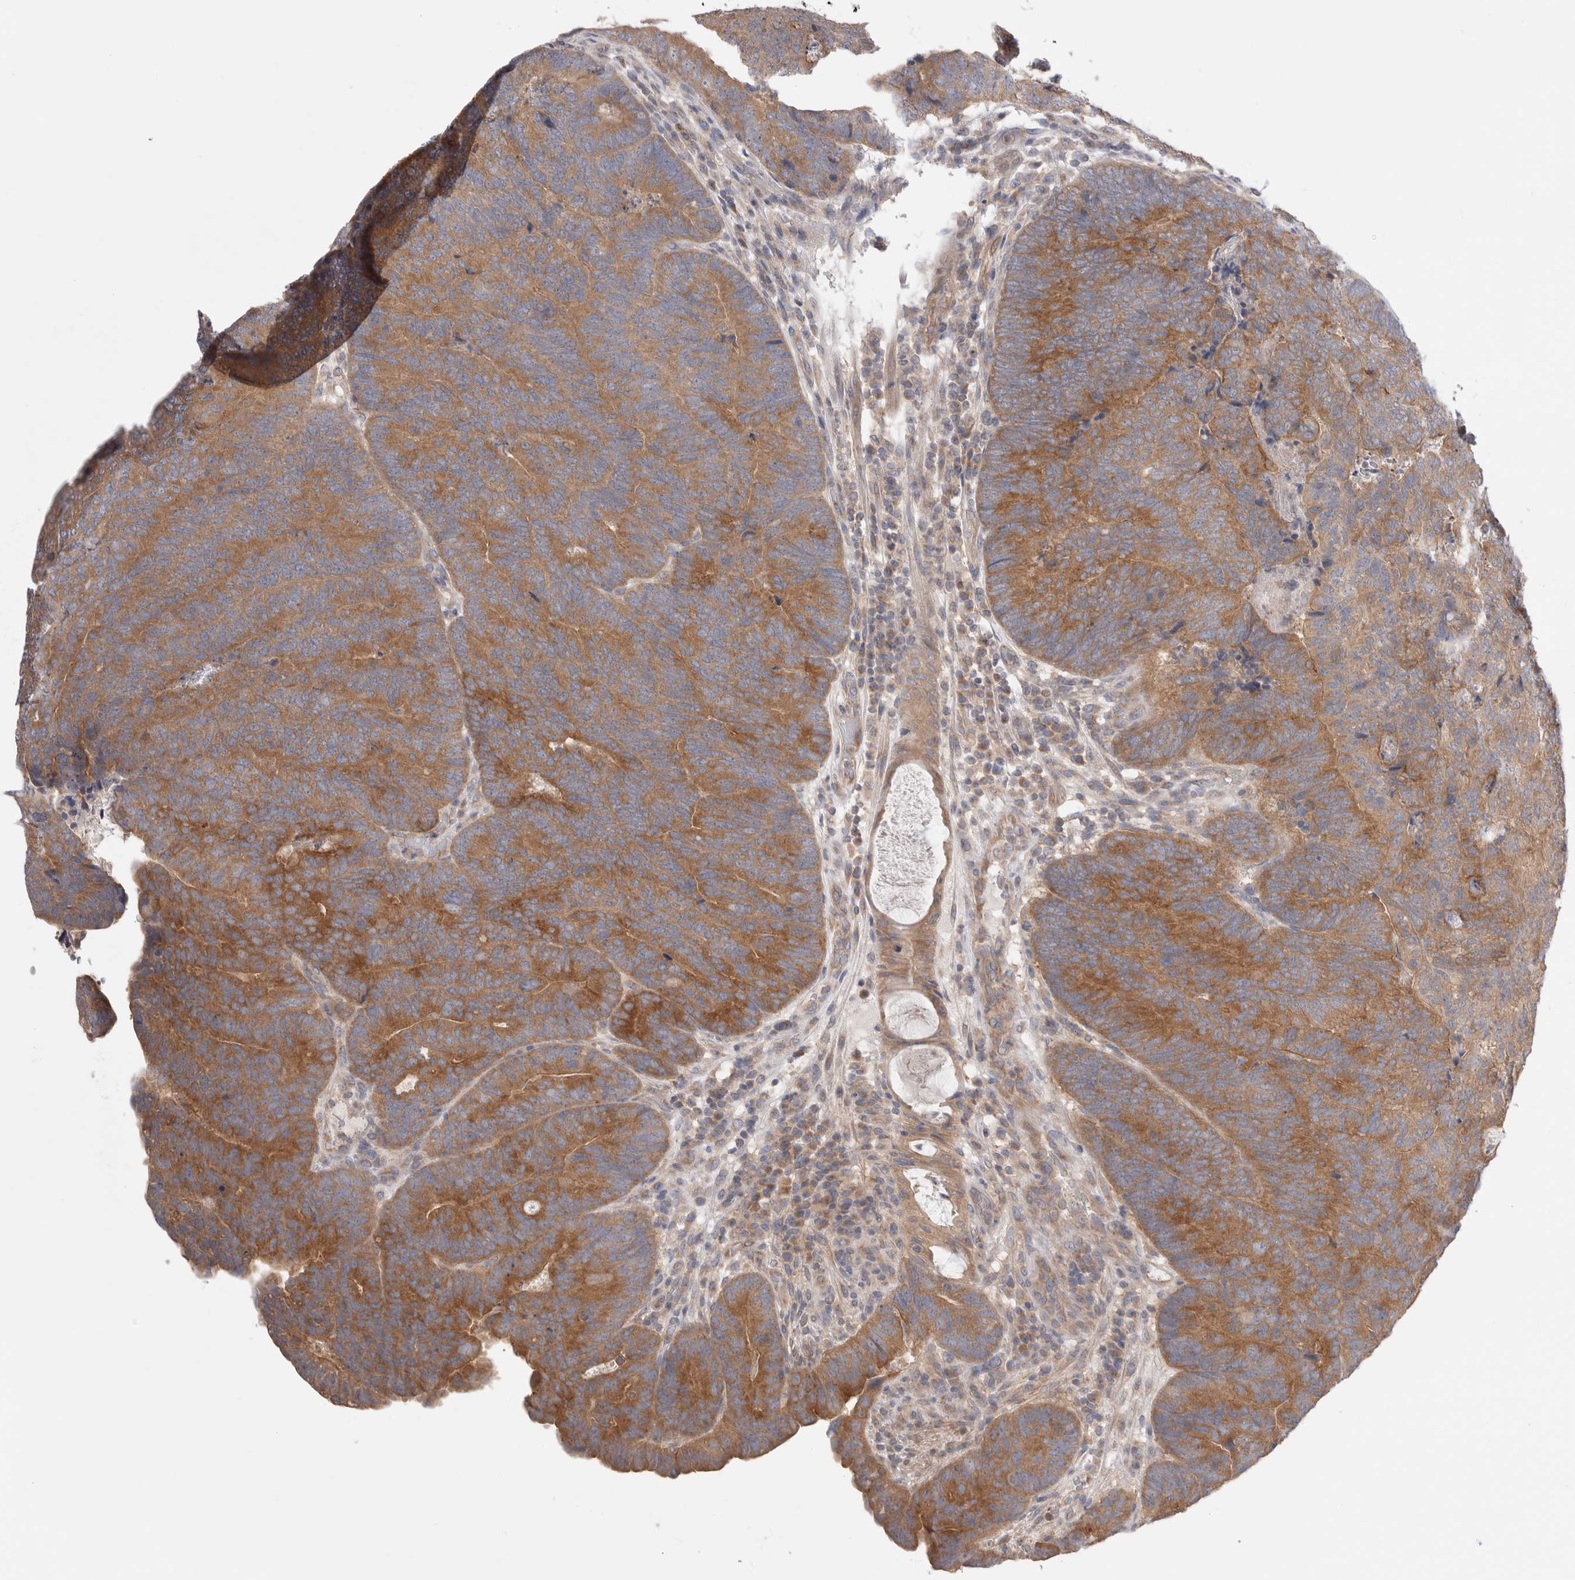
{"staining": {"intensity": "moderate", "quantity": ">75%", "location": "cytoplasmic/membranous"}, "tissue": "colorectal cancer", "cell_type": "Tumor cells", "image_type": "cancer", "snomed": [{"axis": "morphology", "description": "Adenocarcinoma, NOS"}, {"axis": "topography", "description": "Colon"}], "caption": "Colorectal adenocarcinoma tissue reveals moderate cytoplasmic/membranous positivity in about >75% of tumor cells Ihc stains the protein in brown and the nuclei are stained blue.", "gene": "IFT74", "patient": {"sex": "female", "age": 67}}